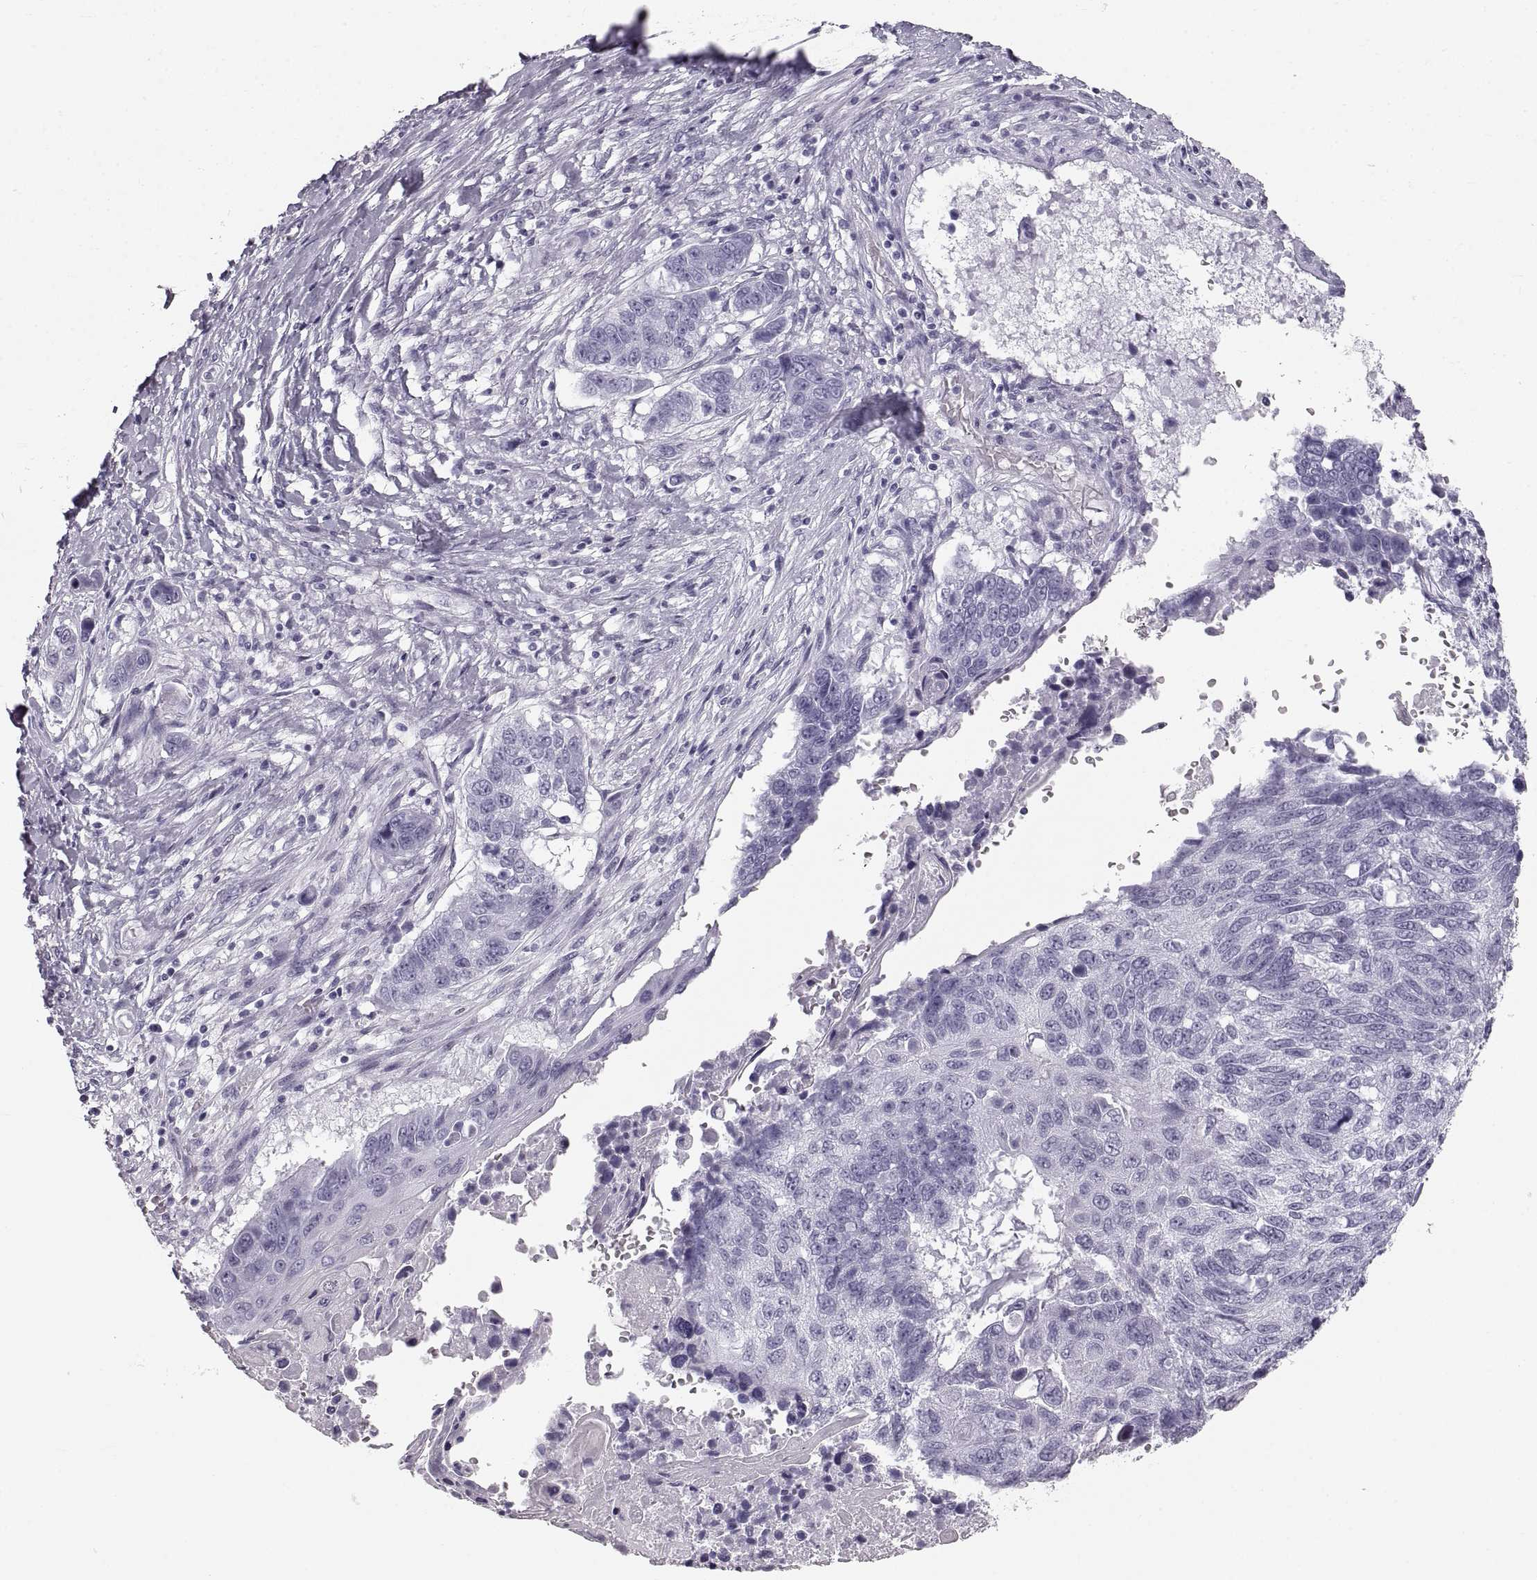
{"staining": {"intensity": "negative", "quantity": "none", "location": "none"}, "tissue": "lung cancer", "cell_type": "Tumor cells", "image_type": "cancer", "snomed": [{"axis": "morphology", "description": "Squamous cell carcinoma, NOS"}, {"axis": "topography", "description": "Lung"}], "caption": "An immunohistochemistry (IHC) micrograph of lung cancer (squamous cell carcinoma) is shown. There is no staining in tumor cells of lung cancer (squamous cell carcinoma).", "gene": "CRYAA", "patient": {"sex": "male", "age": 73}}